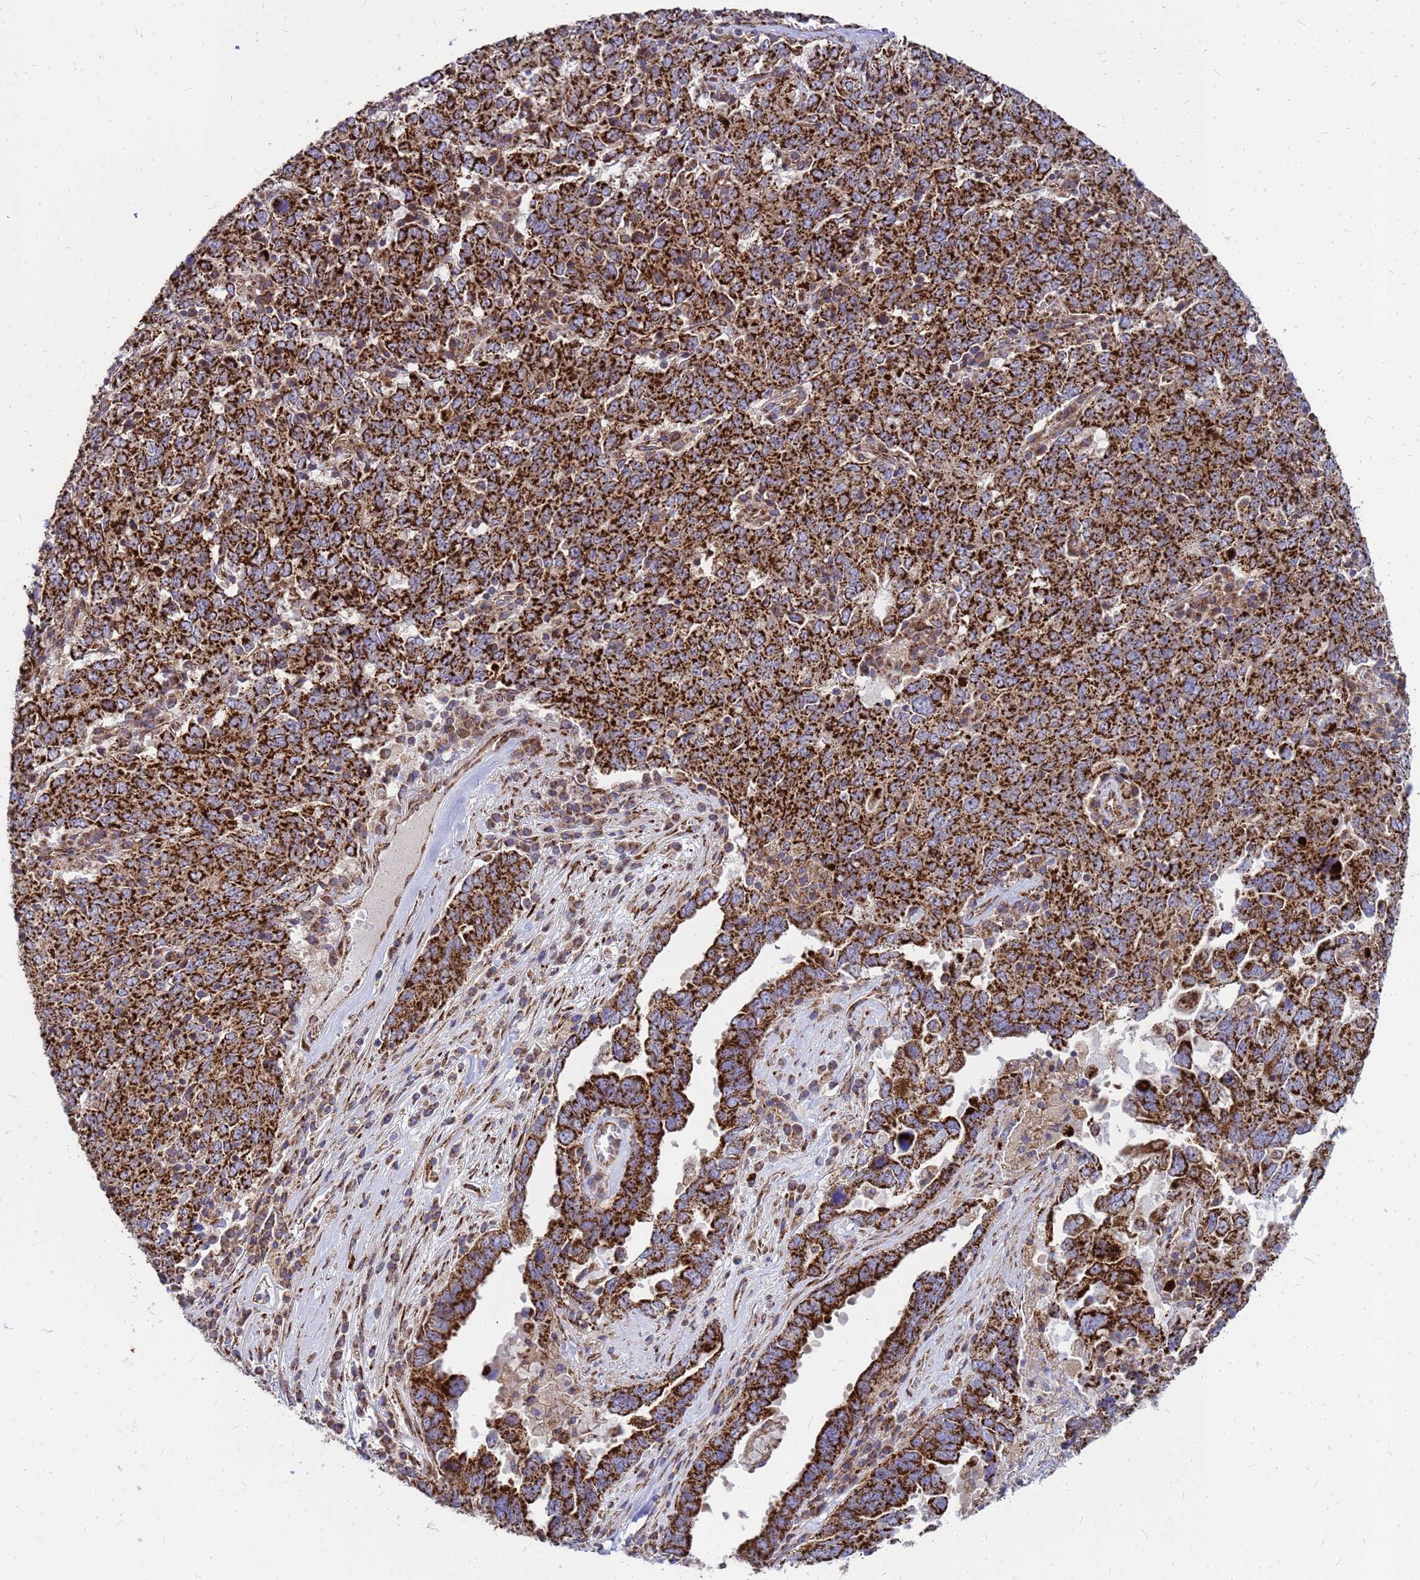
{"staining": {"intensity": "strong", "quantity": ">75%", "location": "cytoplasmic/membranous"}, "tissue": "ovarian cancer", "cell_type": "Tumor cells", "image_type": "cancer", "snomed": [{"axis": "morphology", "description": "Carcinoma, endometroid"}, {"axis": "topography", "description": "Ovary"}], "caption": "Endometroid carcinoma (ovarian) stained with a brown dye demonstrates strong cytoplasmic/membranous positive expression in approximately >75% of tumor cells.", "gene": "FSTL4", "patient": {"sex": "female", "age": 62}}